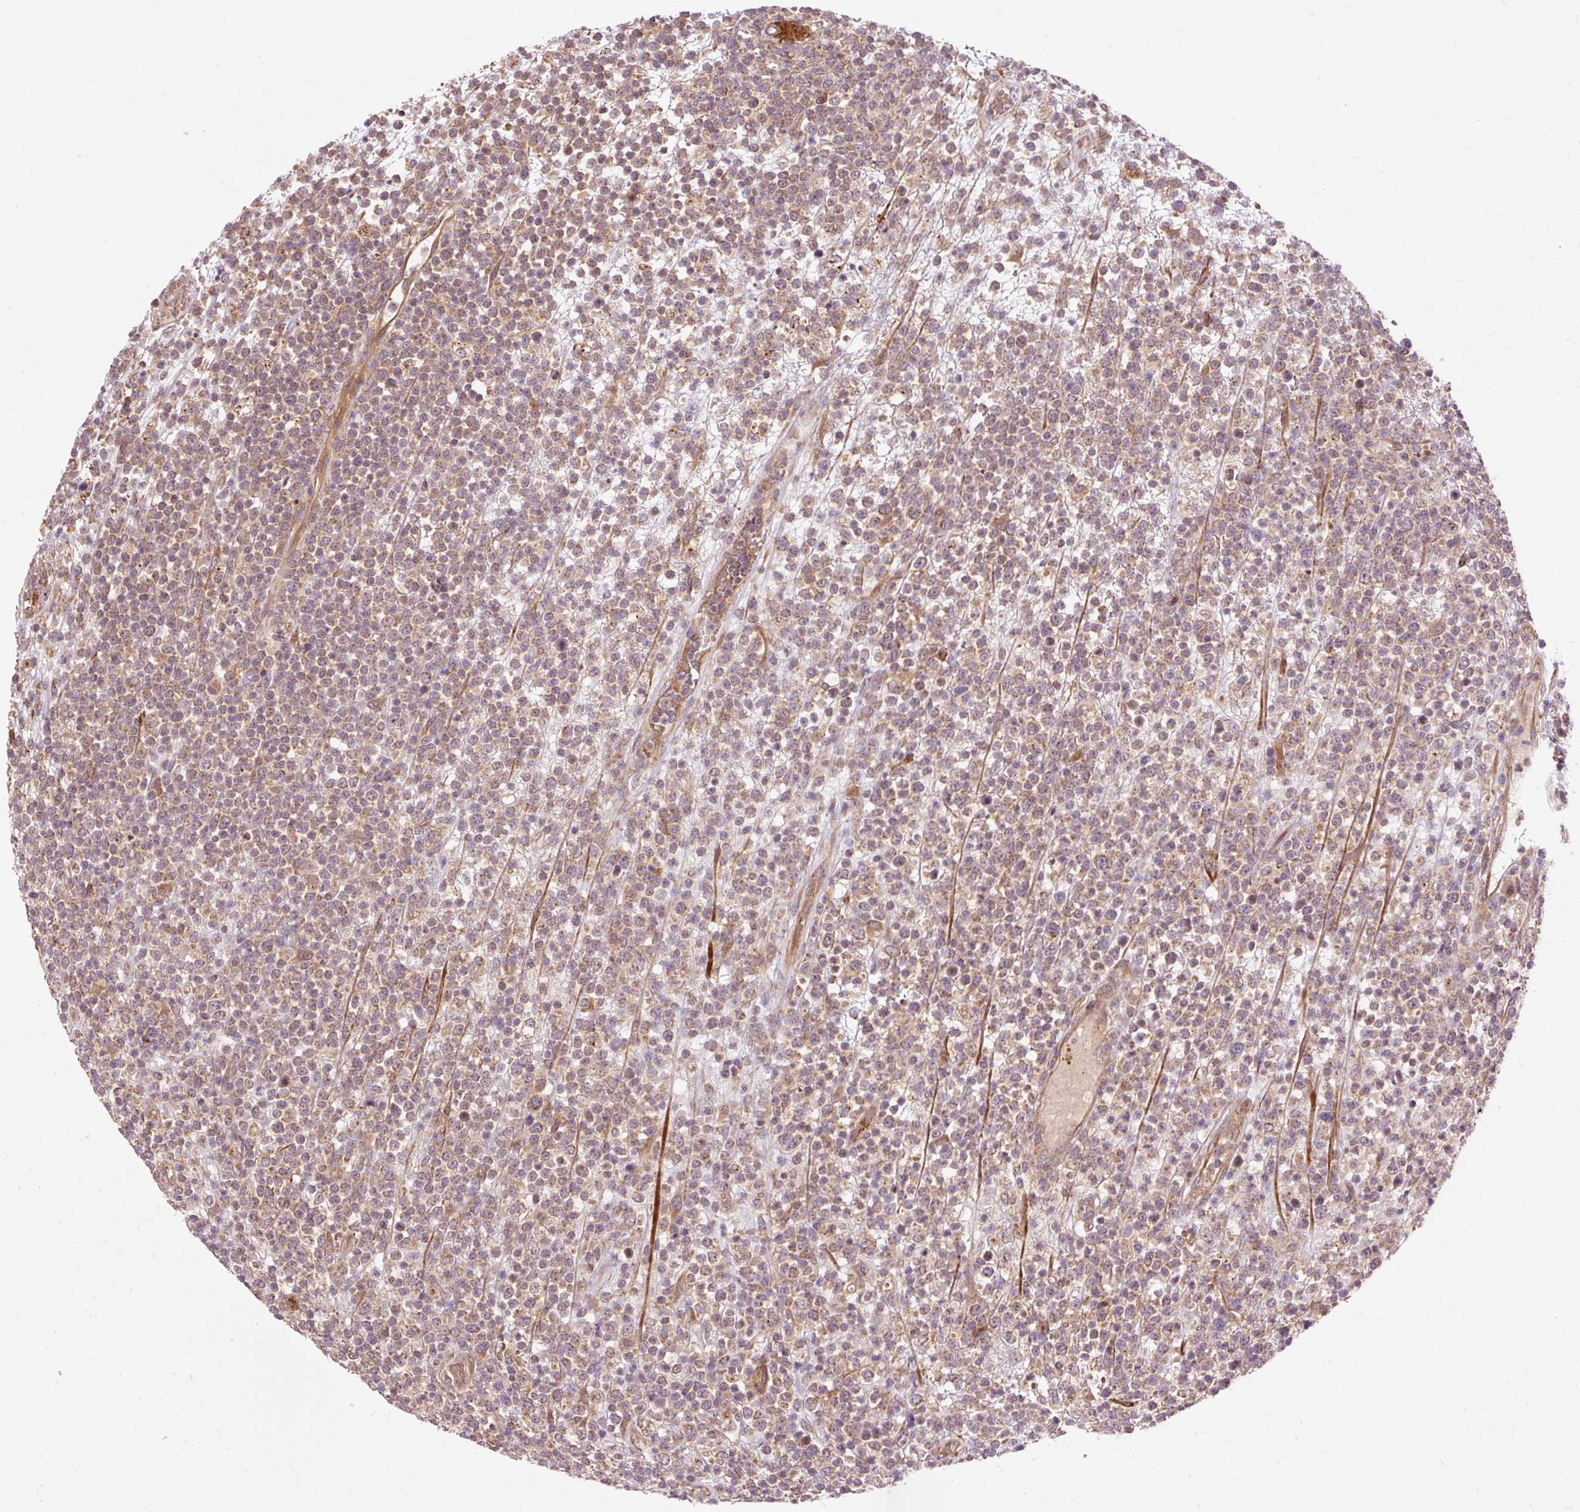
{"staining": {"intensity": "weak", "quantity": "25%-75%", "location": "cytoplasmic/membranous"}, "tissue": "lymphoma", "cell_type": "Tumor cells", "image_type": "cancer", "snomed": [{"axis": "morphology", "description": "Malignant lymphoma, non-Hodgkin's type, High grade"}, {"axis": "topography", "description": "Colon"}], "caption": "Protein expression by immunohistochemistry shows weak cytoplasmic/membranous expression in about 25%-75% of tumor cells in high-grade malignant lymphoma, non-Hodgkin's type.", "gene": "RIPOR3", "patient": {"sex": "female", "age": 53}}